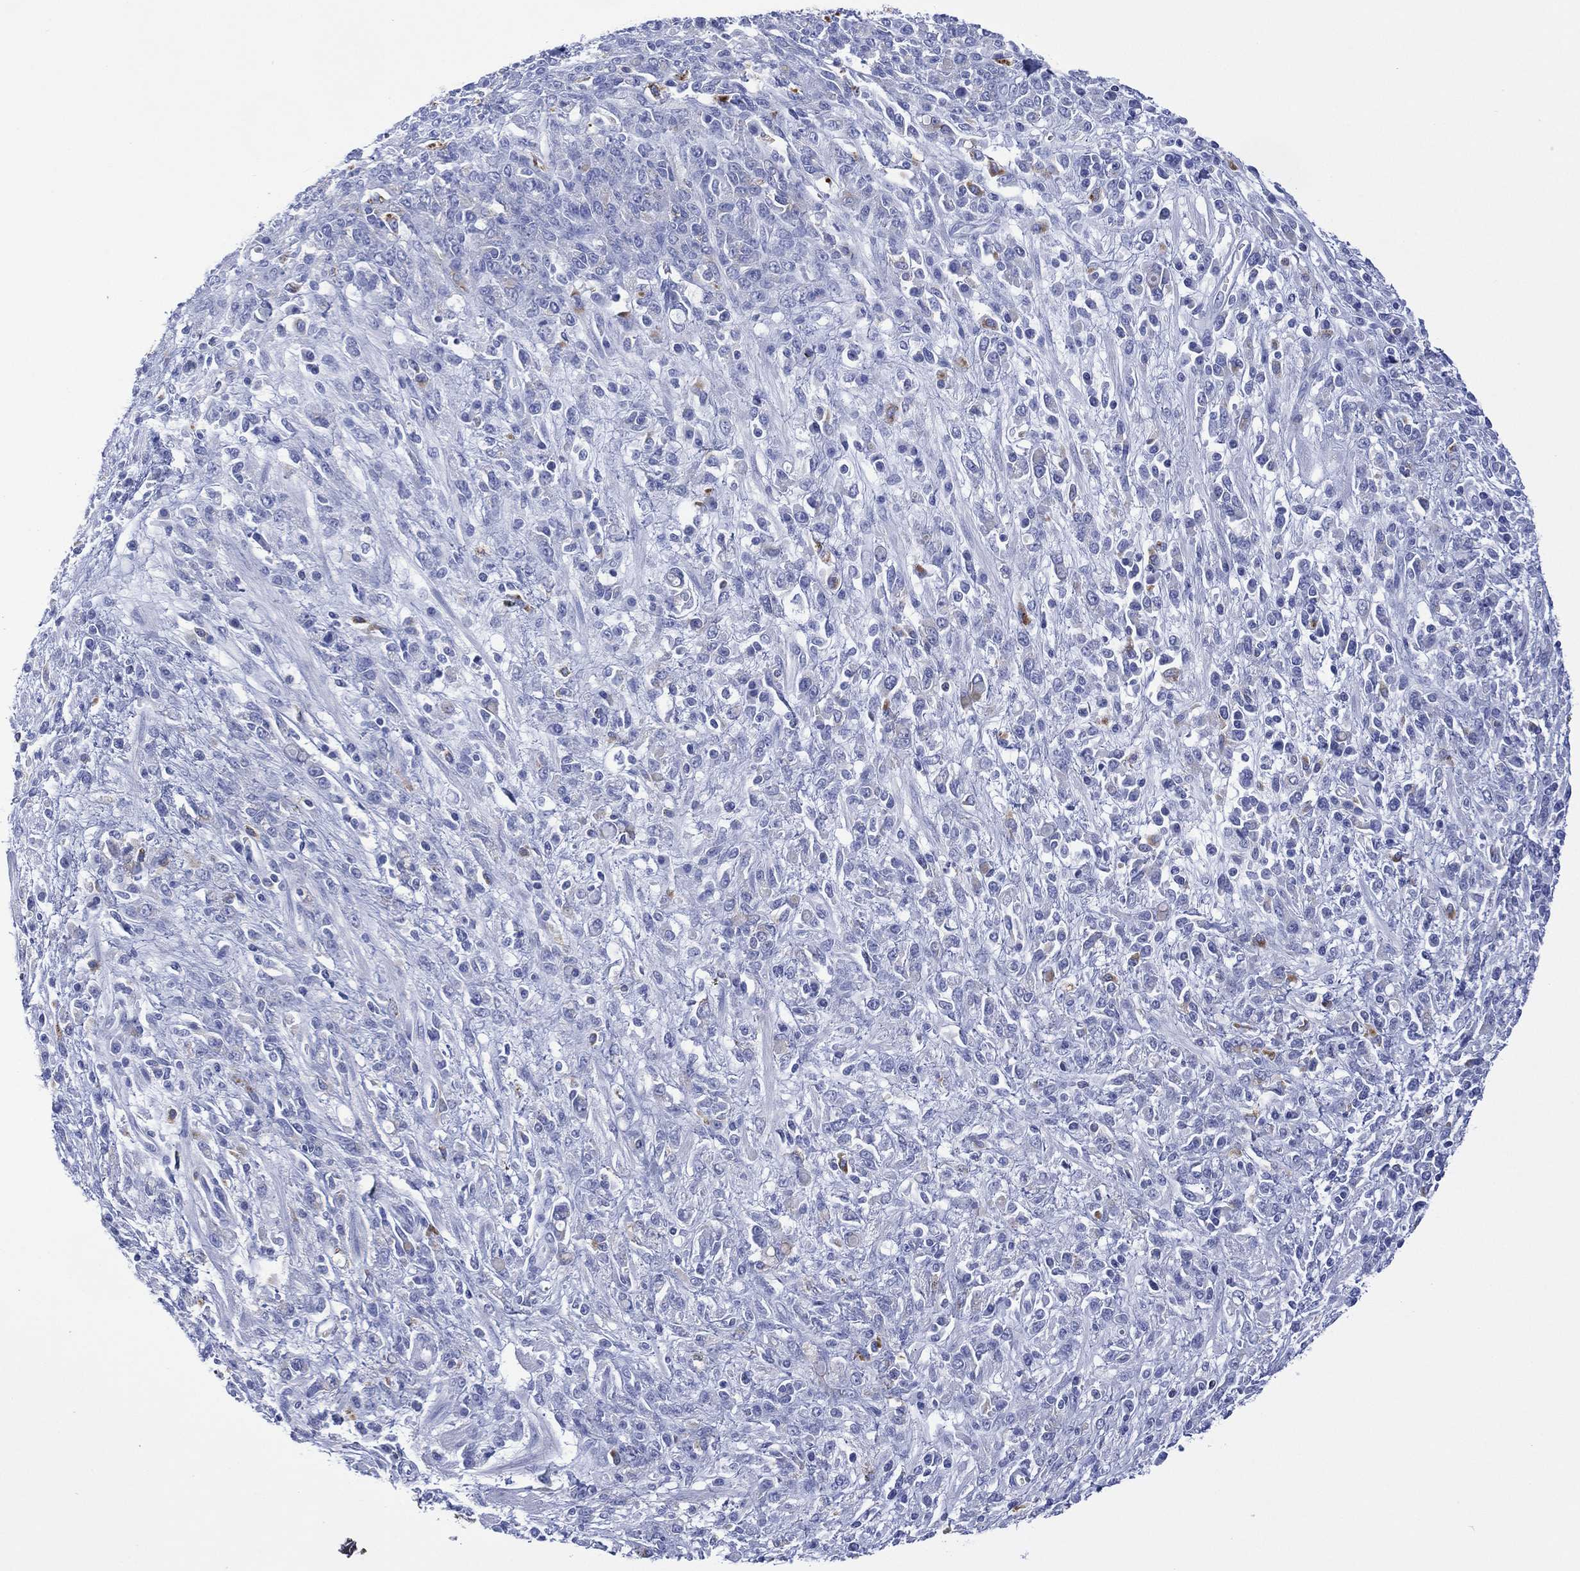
{"staining": {"intensity": "negative", "quantity": "none", "location": "none"}, "tissue": "stomach cancer", "cell_type": "Tumor cells", "image_type": "cancer", "snomed": [{"axis": "morphology", "description": "Adenocarcinoma, NOS"}, {"axis": "topography", "description": "Stomach"}], "caption": "This is a histopathology image of immunohistochemistry staining of stomach adenocarcinoma, which shows no positivity in tumor cells. (Brightfield microscopy of DAB immunohistochemistry at high magnification).", "gene": "DPP4", "patient": {"sex": "female", "age": 57}}